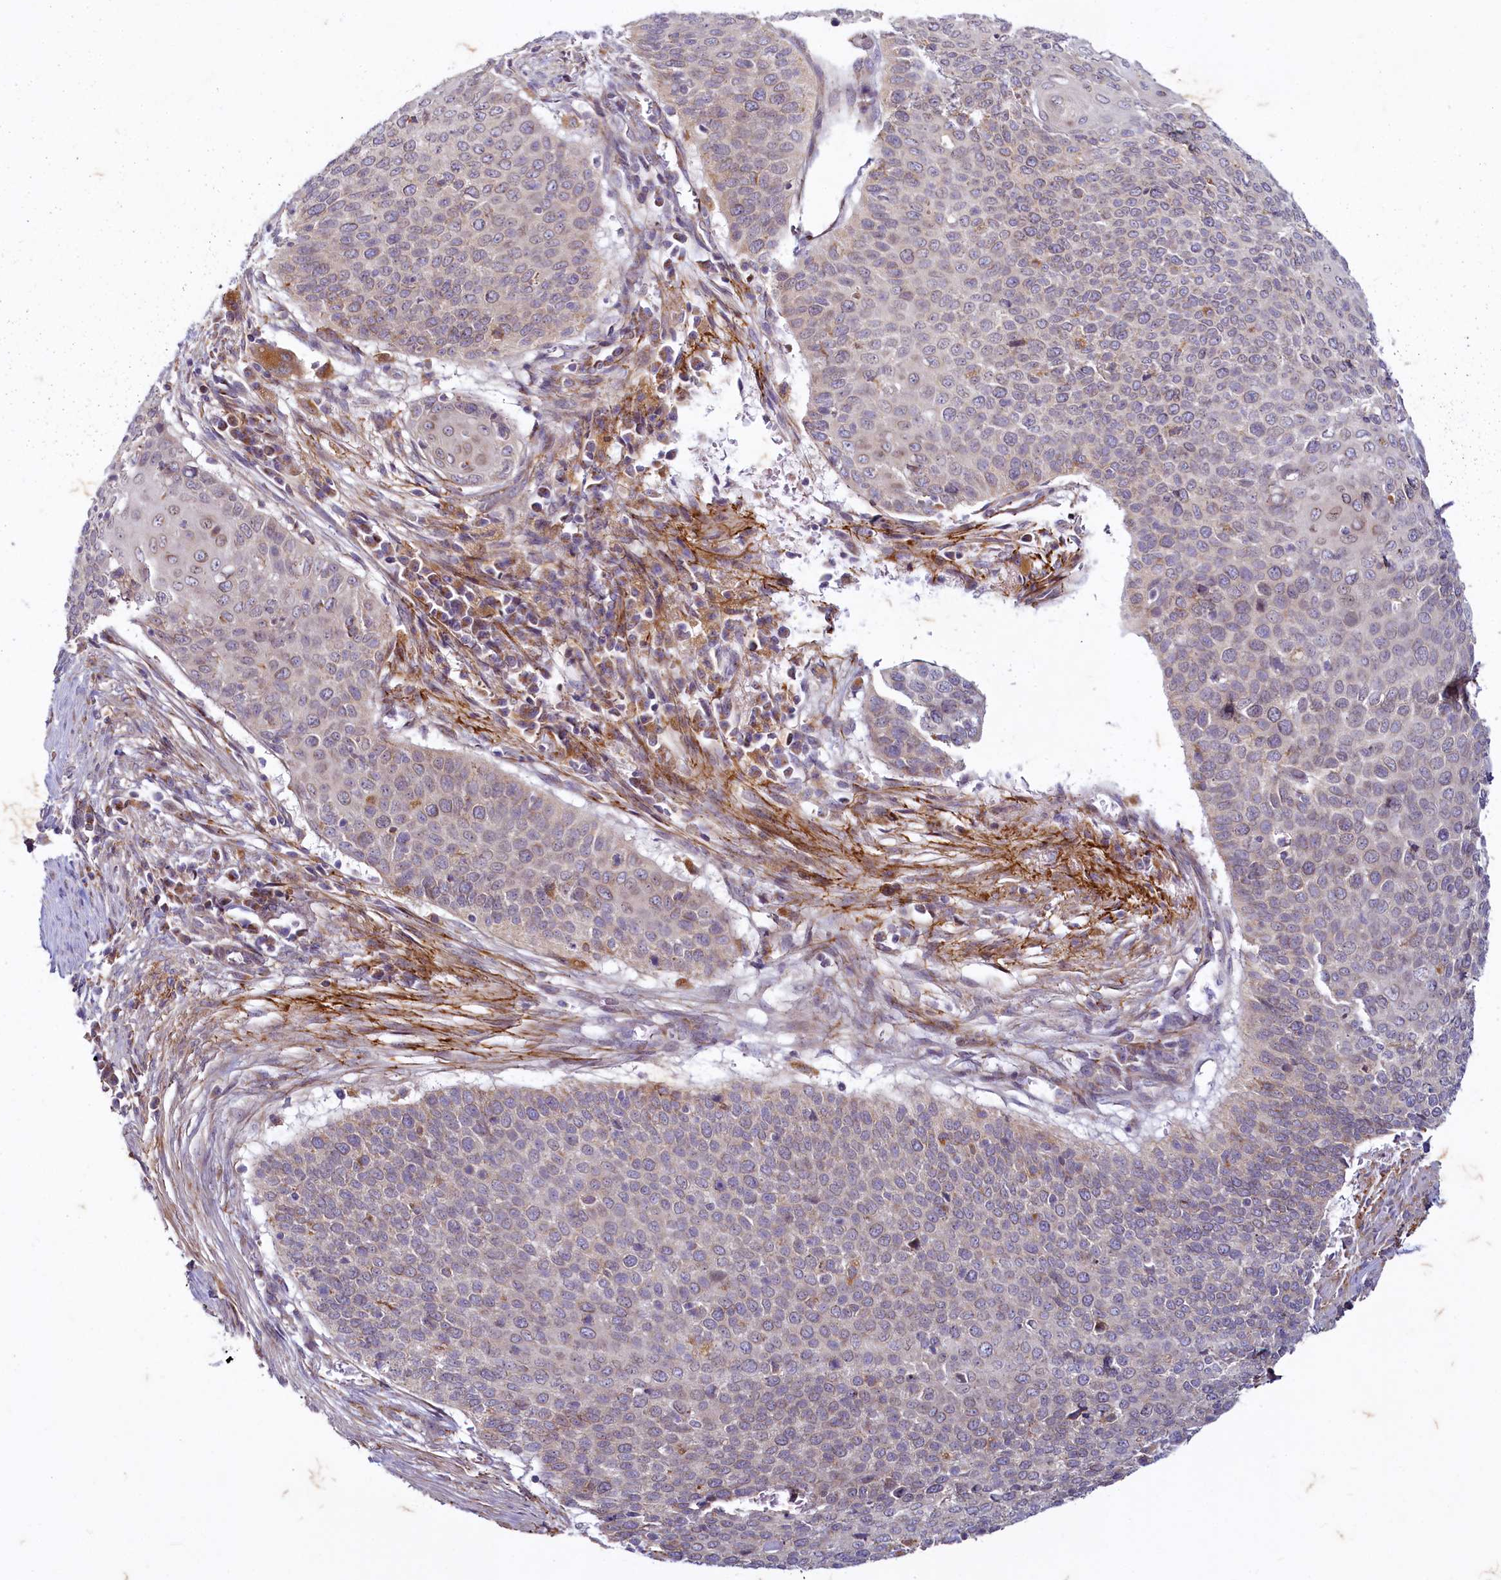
{"staining": {"intensity": "negative", "quantity": "none", "location": "none"}, "tissue": "cervical cancer", "cell_type": "Tumor cells", "image_type": "cancer", "snomed": [{"axis": "morphology", "description": "Squamous cell carcinoma, NOS"}, {"axis": "topography", "description": "Cervix"}], "caption": "This is an immunohistochemistry (IHC) micrograph of human squamous cell carcinoma (cervical). There is no positivity in tumor cells.", "gene": "ADCY2", "patient": {"sex": "female", "age": 39}}